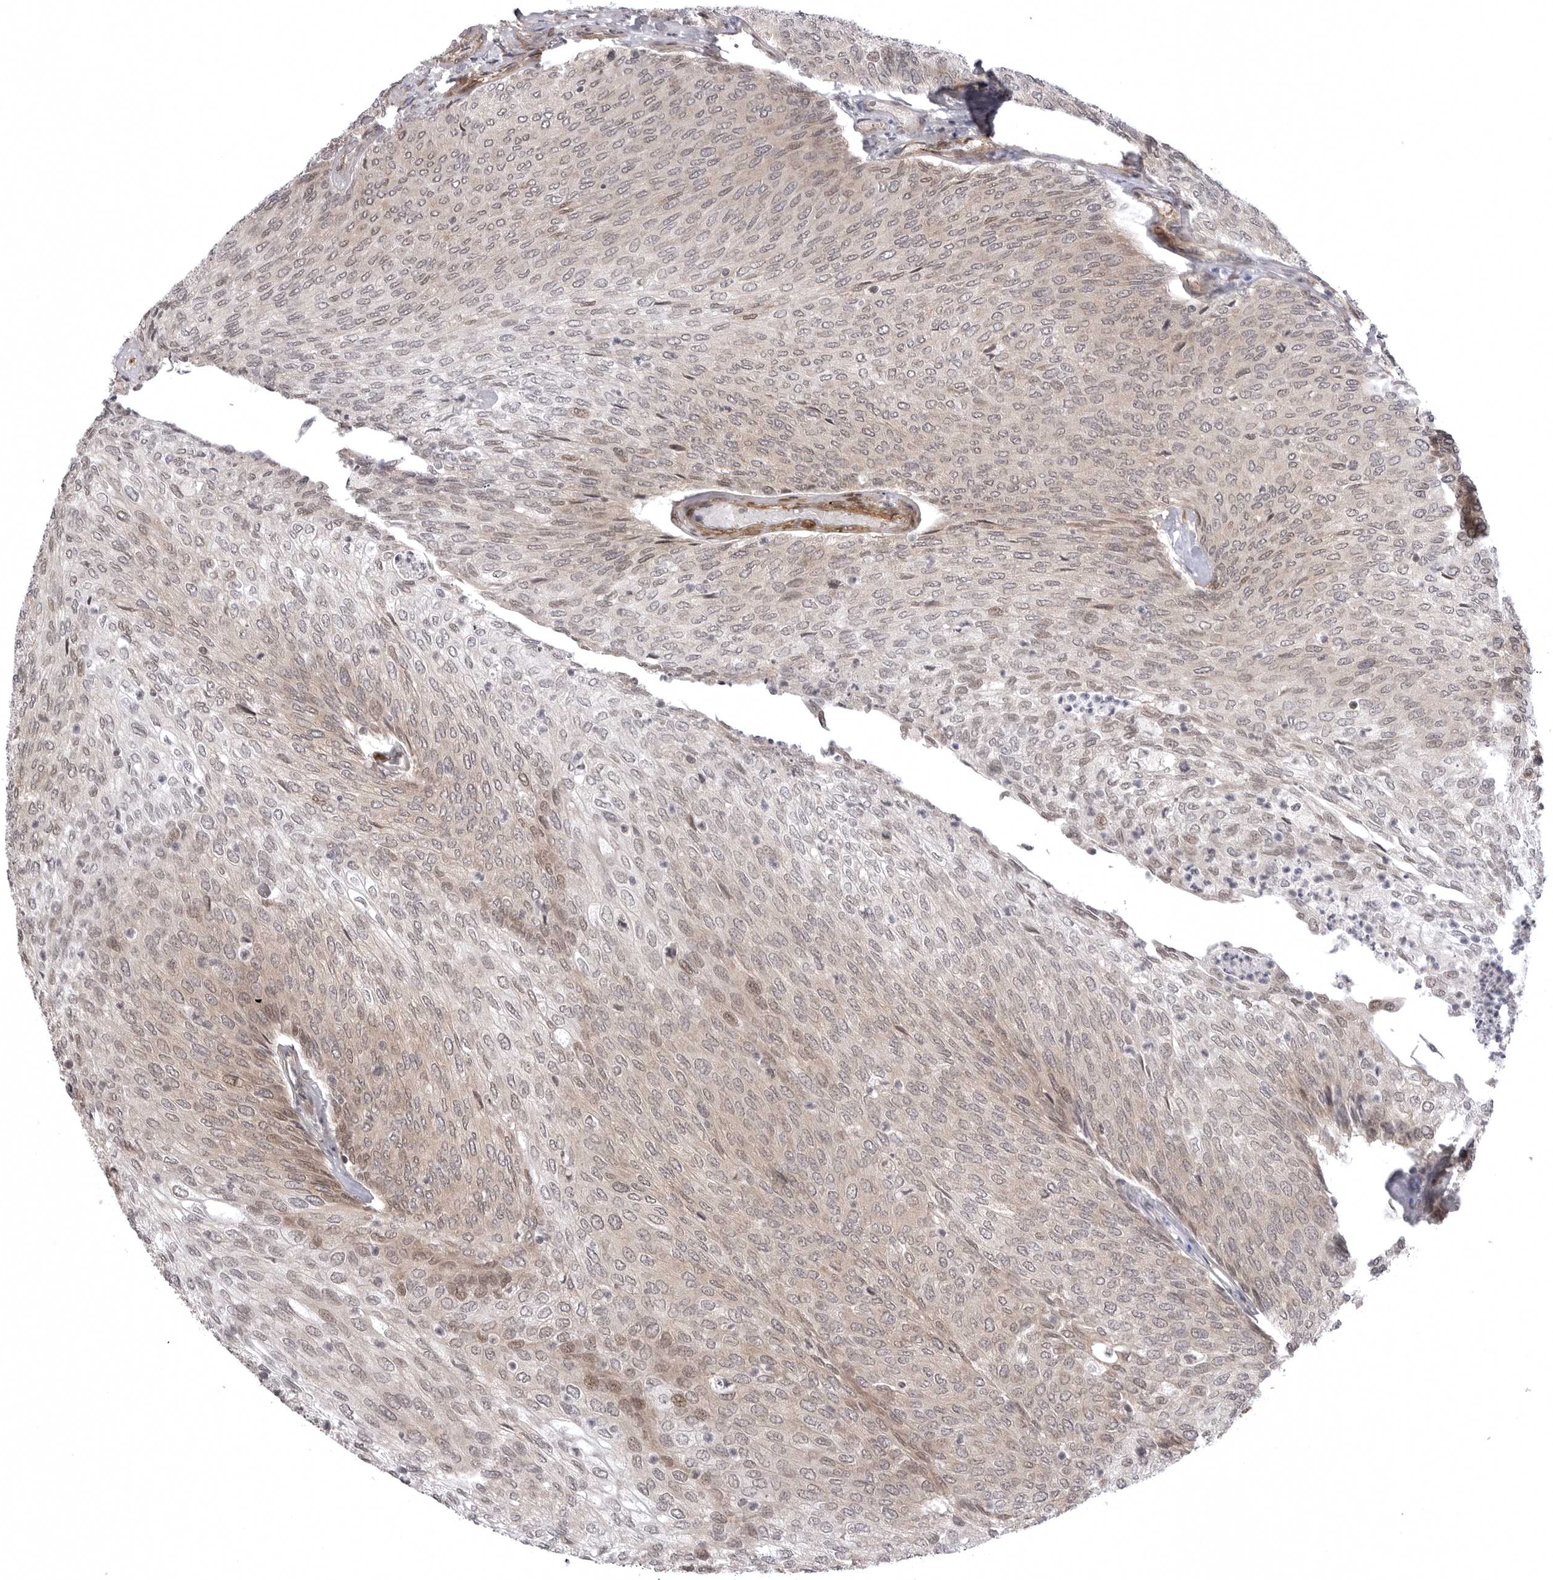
{"staining": {"intensity": "weak", "quantity": "<25%", "location": "cytoplasmic/membranous,nuclear"}, "tissue": "urothelial cancer", "cell_type": "Tumor cells", "image_type": "cancer", "snomed": [{"axis": "morphology", "description": "Urothelial carcinoma, Low grade"}, {"axis": "topography", "description": "Urinary bladder"}], "caption": "A histopathology image of human urothelial cancer is negative for staining in tumor cells.", "gene": "SORBS1", "patient": {"sex": "female", "age": 79}}